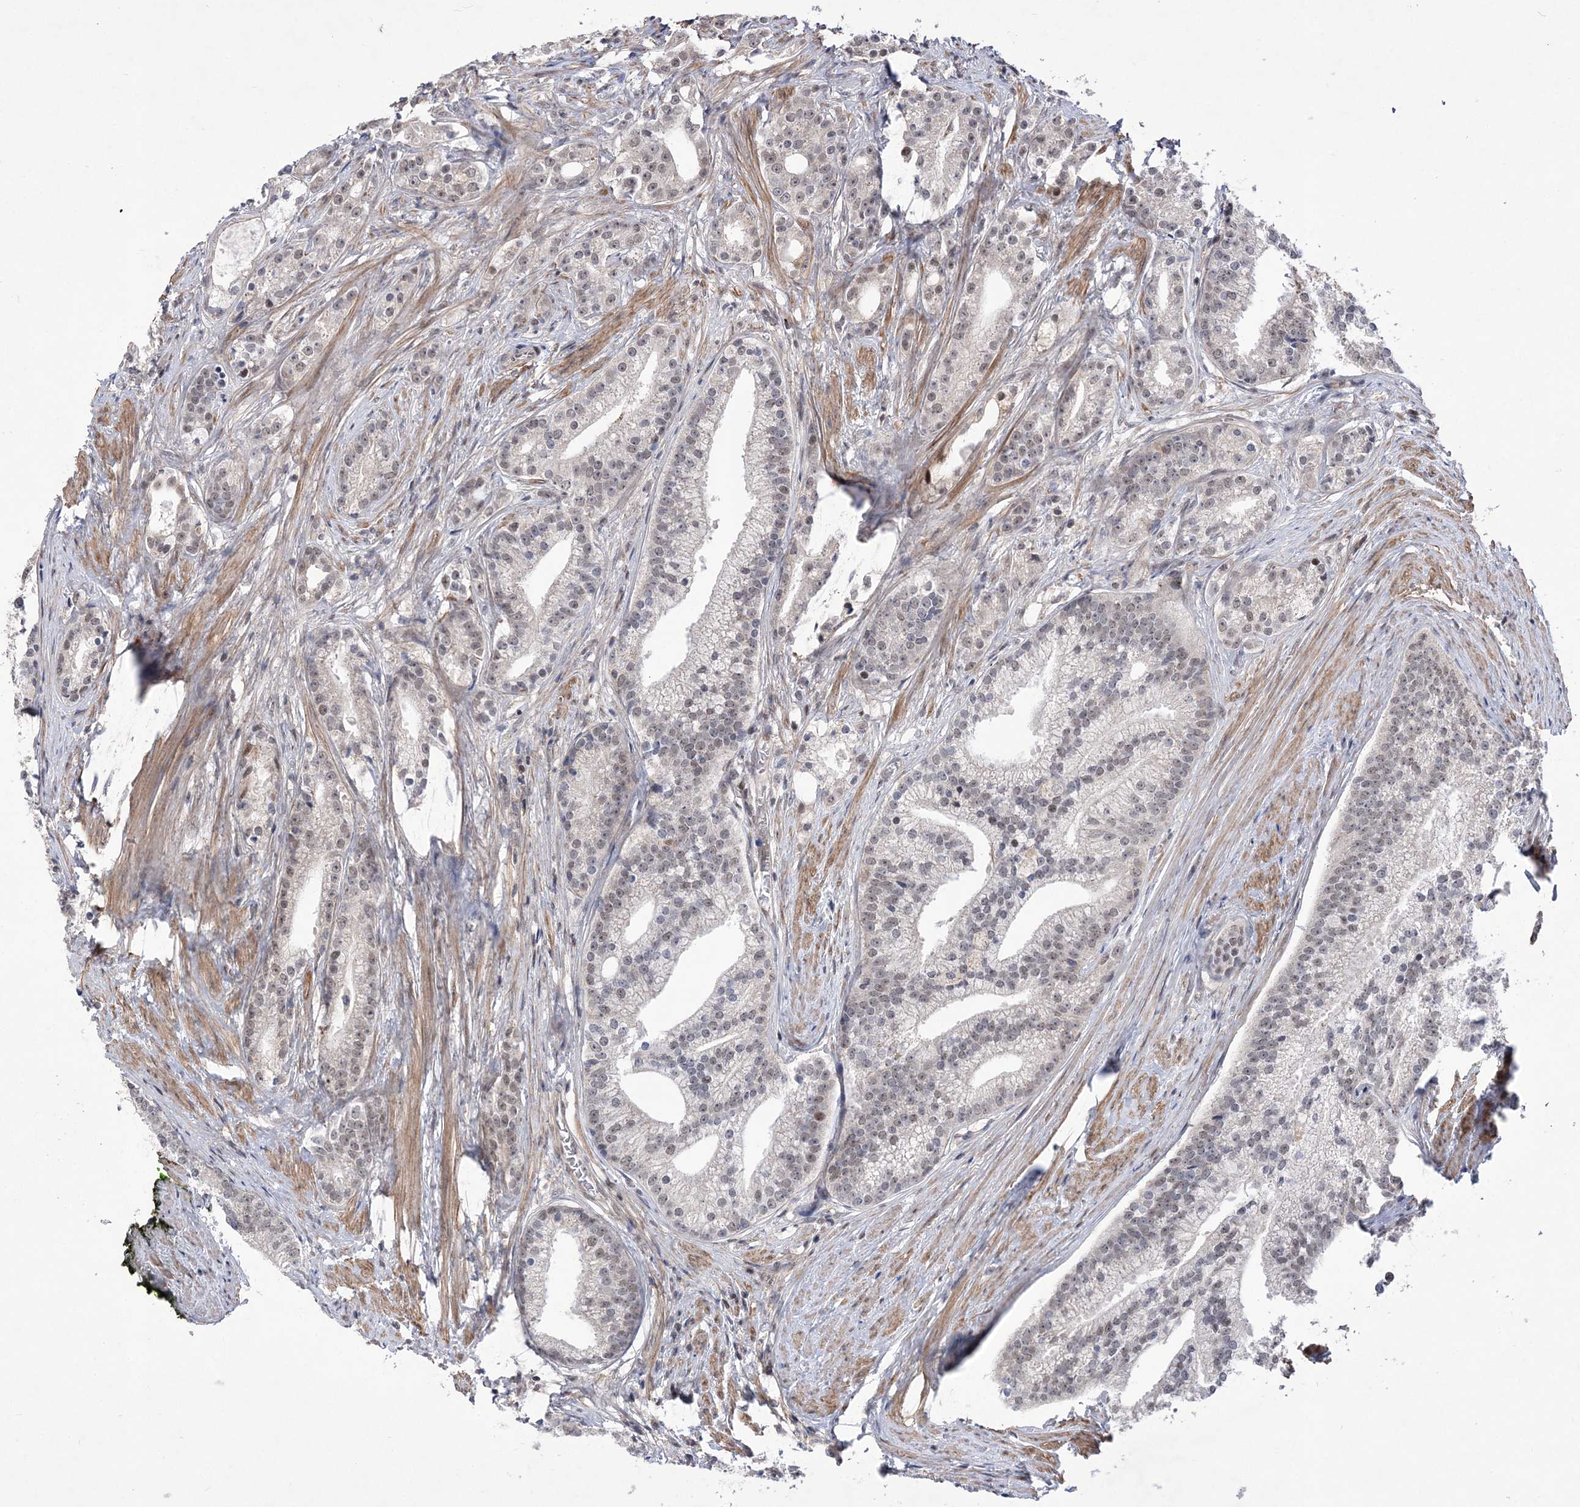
{"staining": {"intensity": "weak", "quantity": "25%-75%", "location": "nuclear"}, "tissue": "prostate cancer", "cell_type": "Tumor cells", "image_type": "cancer", "snomed": [{"axis": "morphology", "description": "Adenocarcinoma, Low grade"}, {"axis": "topography", "description": "Prostate"}], "caption": "The photomicrograph displays a brown stain indicating the presence of a protein in the nuclear of tumor cells in prostate cancer.", "gene": "BOD1L1", "patient": {"sex": "male", "age": 71}}